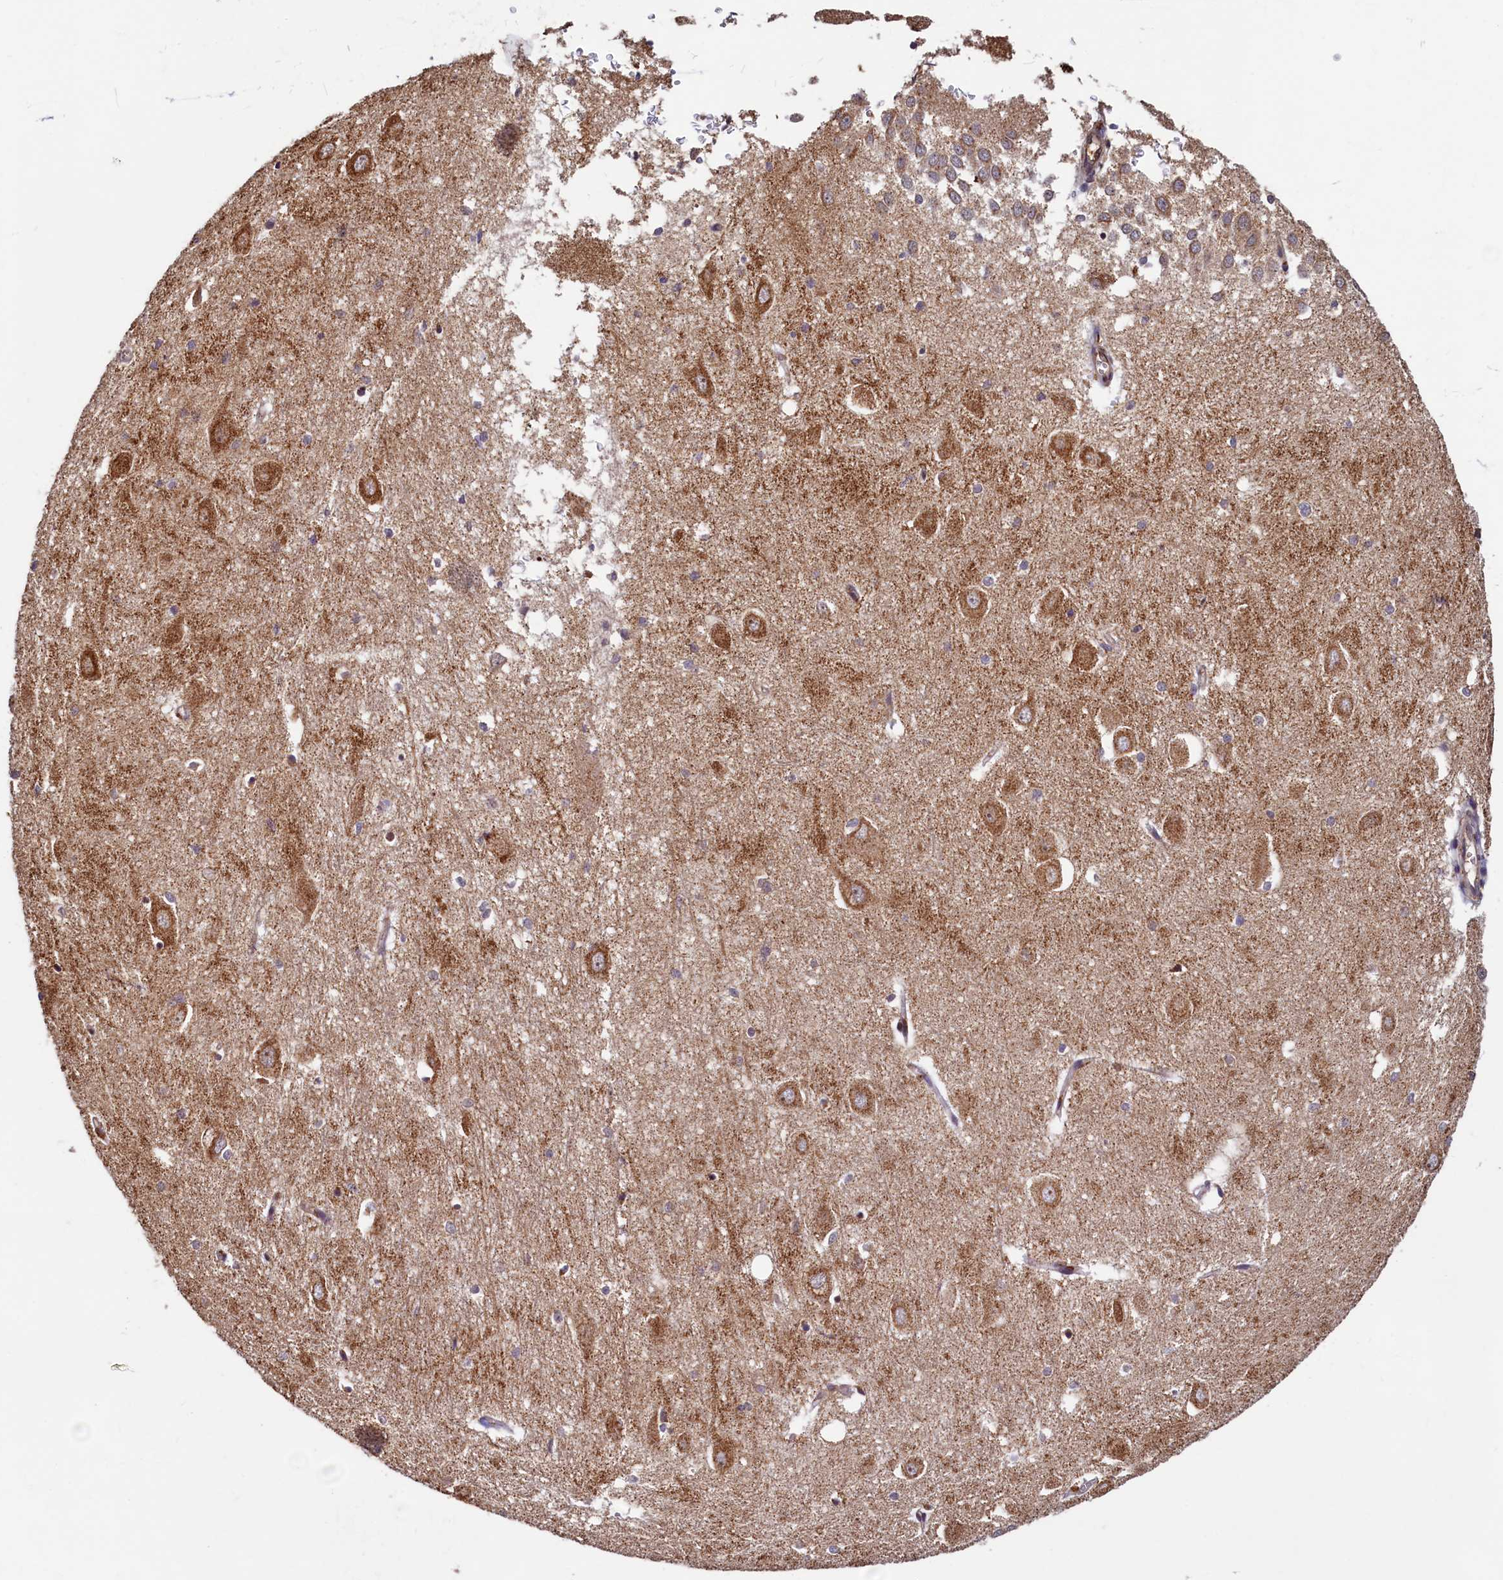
{"staining": {"intensity": "moderate", "quantity": "<25%", "location": "cytoplasmic/membranous"}, "tissue": "hippocampus", "cell_type": "Glial cells", "image_type": "normal", "snomed": [{"axis": "morphology", "description": "Normal tissue, NOS"}, {"axis": "topography", "description": "Hippocampus"}], "caption": "Glial cells display low levels of moderate cytoplasmic/membranous positivity in approximately <25% of cells in normal human hippocampus. The protein of interest is shown in brown color, while the nuclei are stained blue.", "gene": "NCKAP5L", "patient": {"sex": "female", "age": 64}}